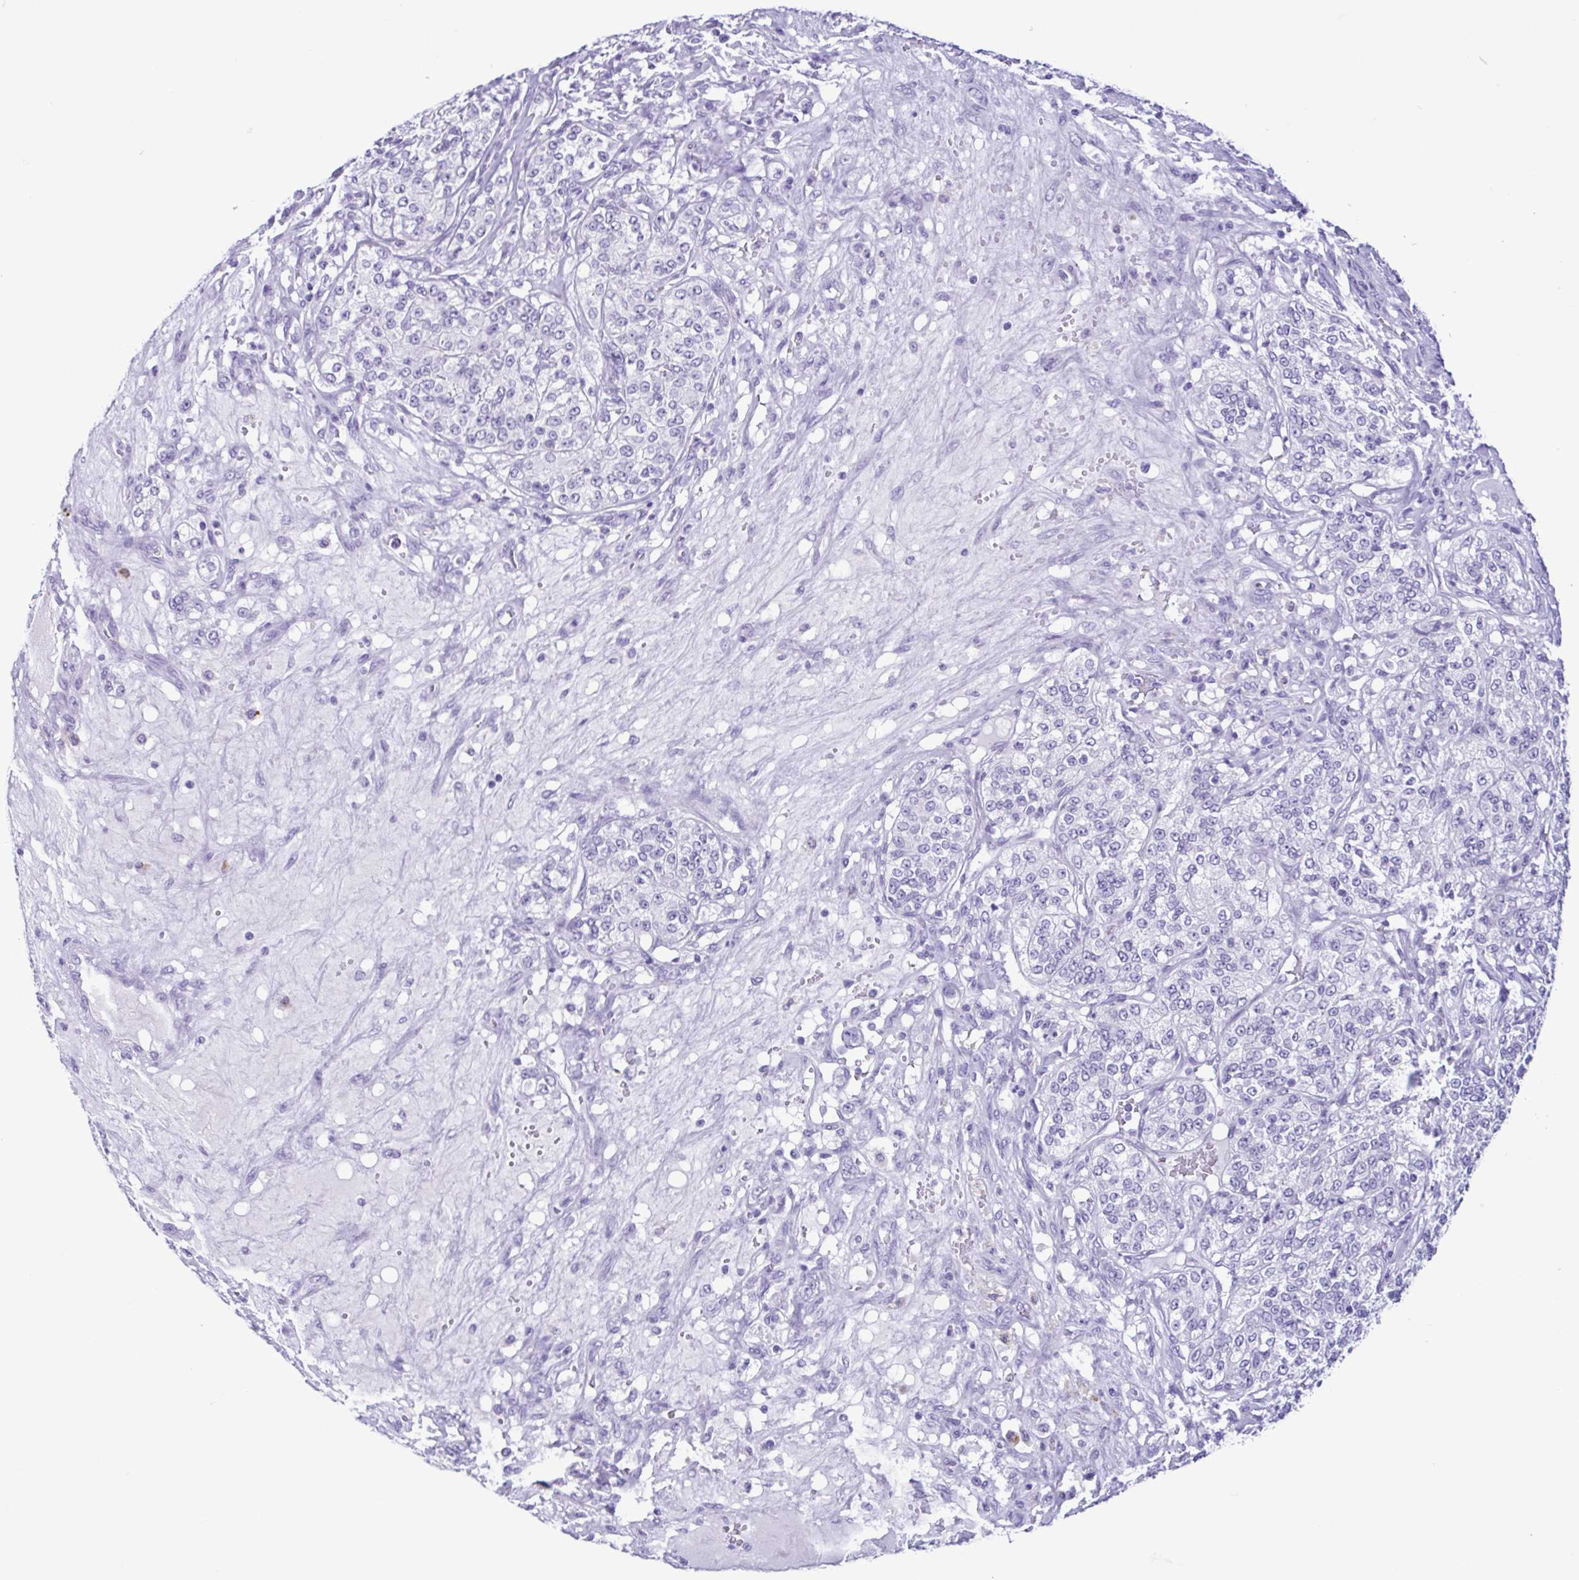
{"staining": {"intensity": "negative", "quantity": "none", "location": "none"}, "tissue": "renal cancer", "cell_type": "Tumor cells", "image_type": "cancer", "snomed": [{"axis": "morphology", "description": "Adenocarcinoma, NOS"}, {"axis": "topography", "description": "Kidney"}], "caption": "High power microscopy histopathology image of an IHC photomicrograph of renal cancer, revealing no significant positivity in tumor cells. (DAB (3,3'-diaminobenzidine) immunohistochemistry, high magnification).", "gene": "SPATA16", "patient": {"sex": "female", "age": 63}}